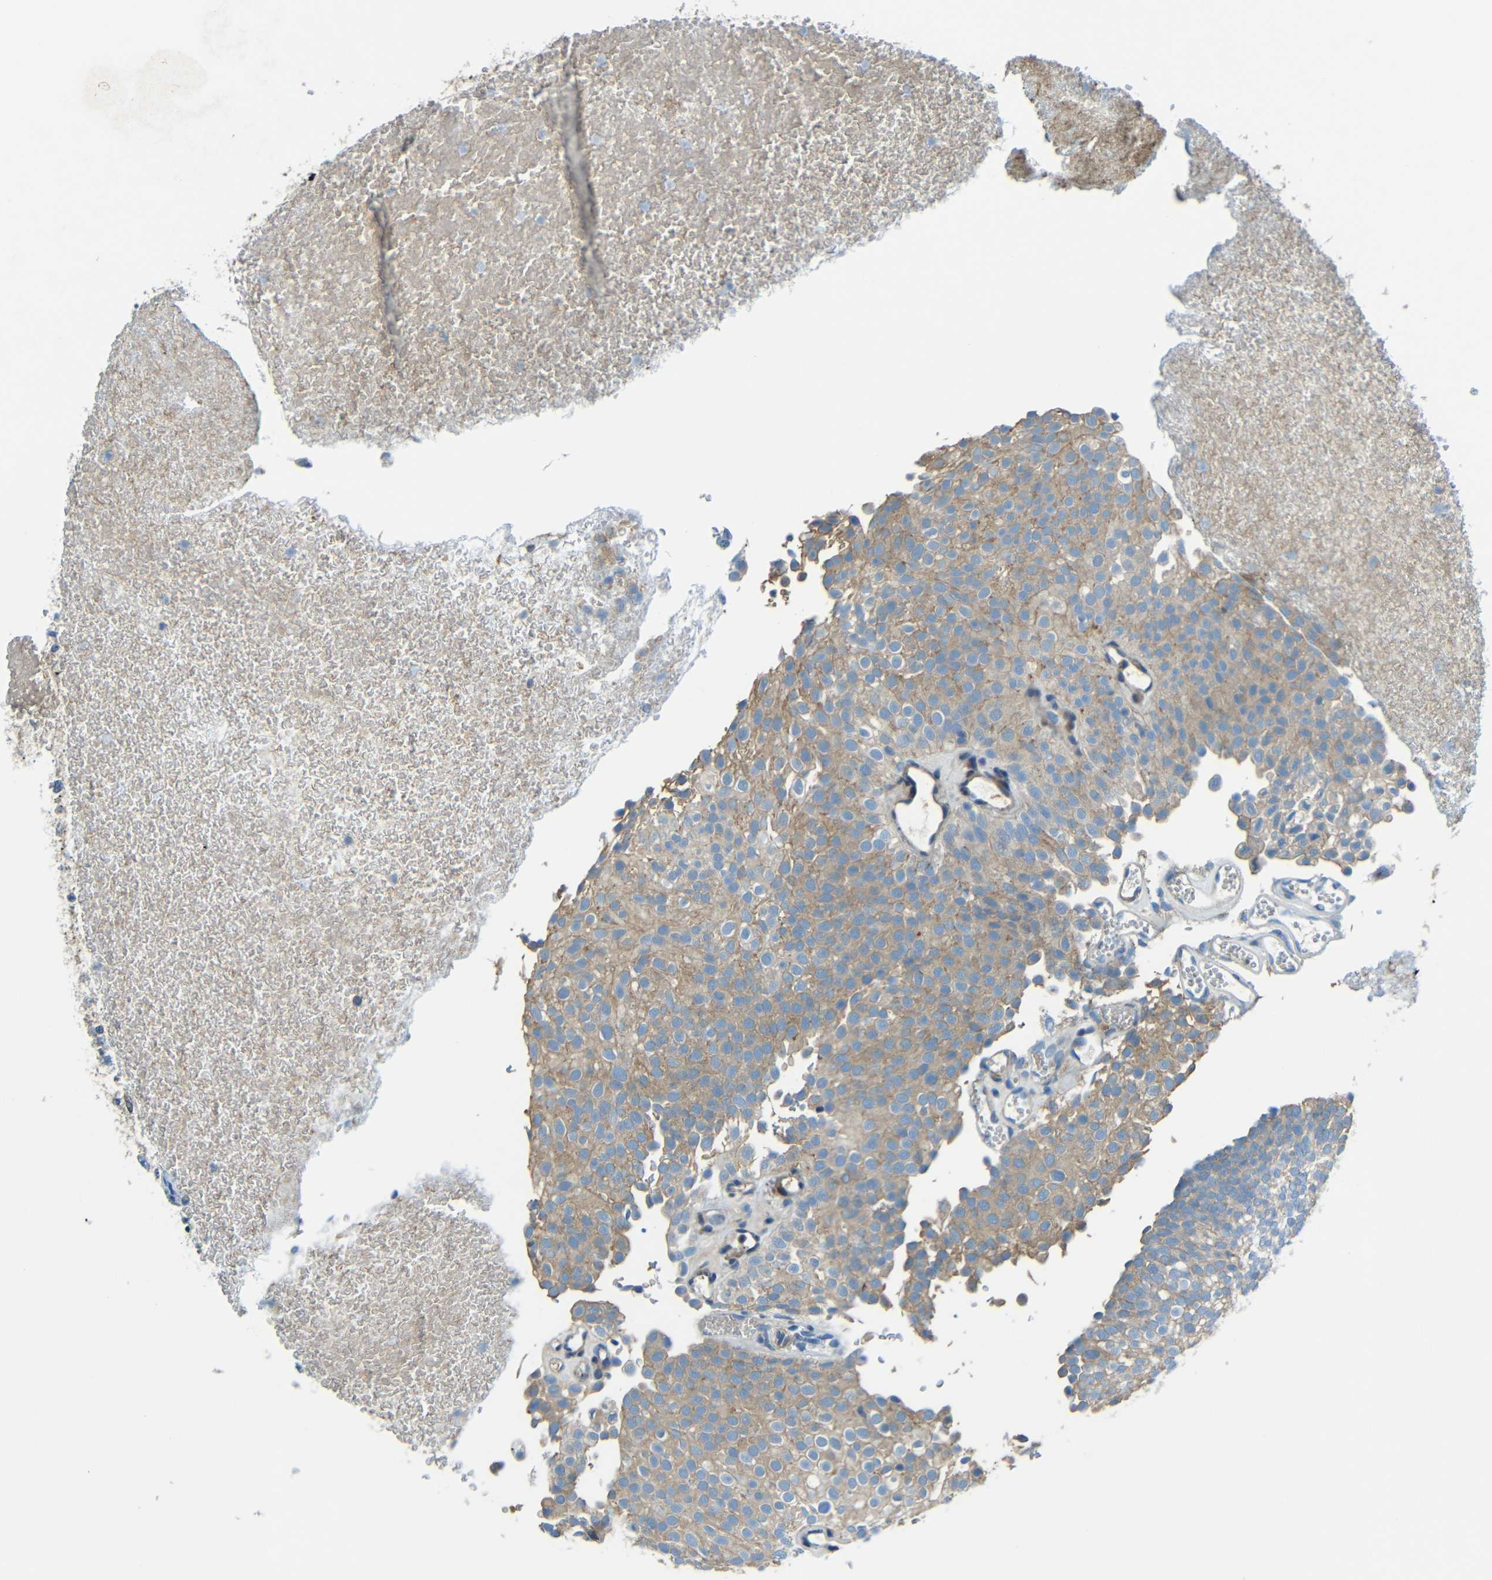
{"staining": {"intensity": "moderate", "quantity": ">75%", "location": "cytoplasmic/membranous"}, "tissue": "urothelial cancer", "cell_type": "Tumor cells", "image_type": "cancer", "snomed": [{"axis": "morphology", "description": "Urothelial carcinoma, Low grade"}, {"axis": "topography", "description": "Urinary bladder"}], "caption": "Immunohistochemistry micrograph of neoplastic tissue: human urothelial cancer stained using immunohistochemistry shows medium levels of moderate protein expression localized specifically in the cytoplasmic/membranous of tumor cells, appearing as a cytoplasmic/membranous brown color.", "gene": "CYP26B1", "patient": {"sex": "male", "age": 78}}